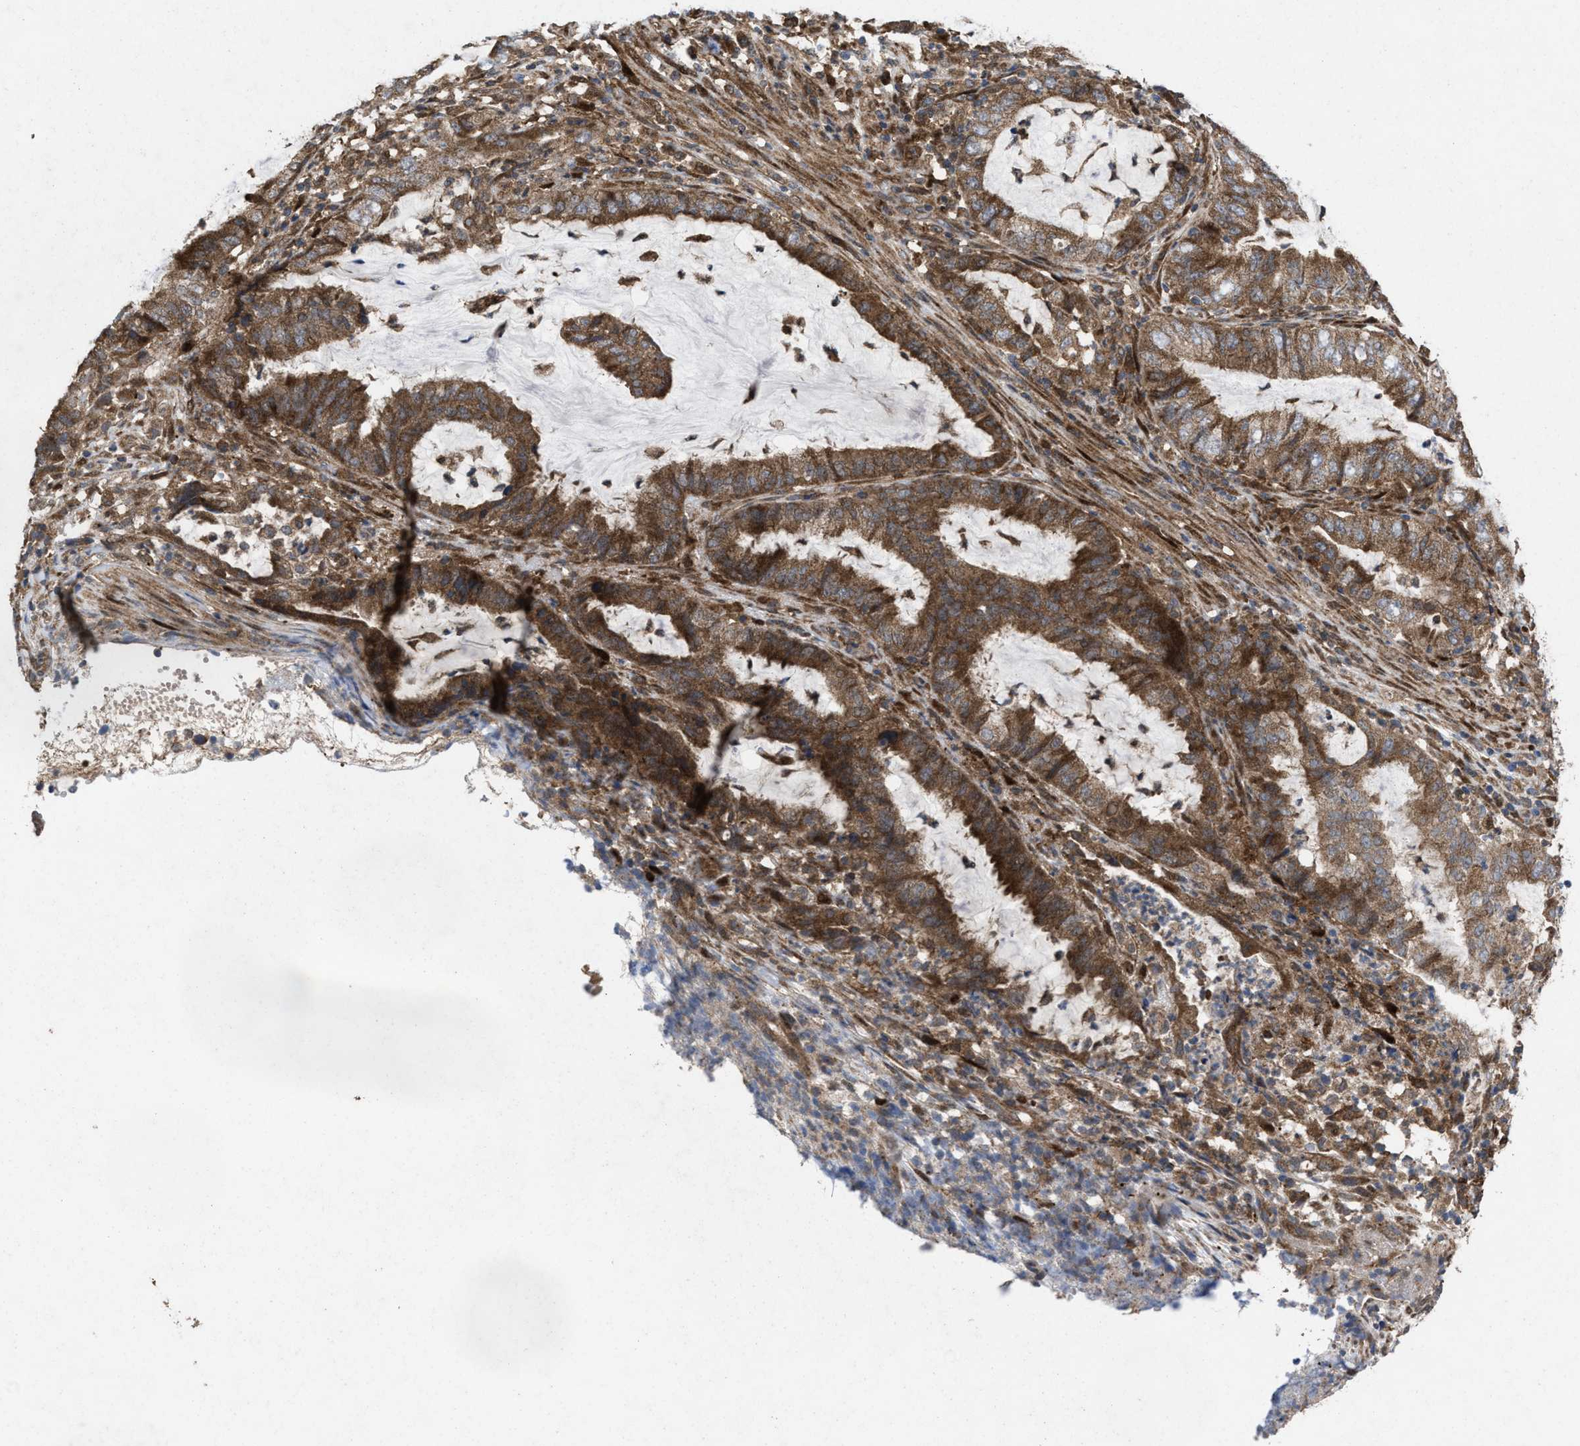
{"staining": {"intensity": "moderate", "quantity": ">75%", "location": "cytoplasmic/membranous"}, "tissue": "endometrial cancer", "cell_type": "Tumor cells", "image_type": "cancer", "snomed": [{"axis": "morphology", "description": "Adenocarcinoma, NOS"}, {"axis": "topography", "description": "Endometrium"}], "caption": "Endometrial adenocarcinoma tissue demonstrates moderate cytoplasmic/membranous staining in about >75% of tumor cells", "gene": "MSI2", "patient": {"sex": "female", "age": 51}}